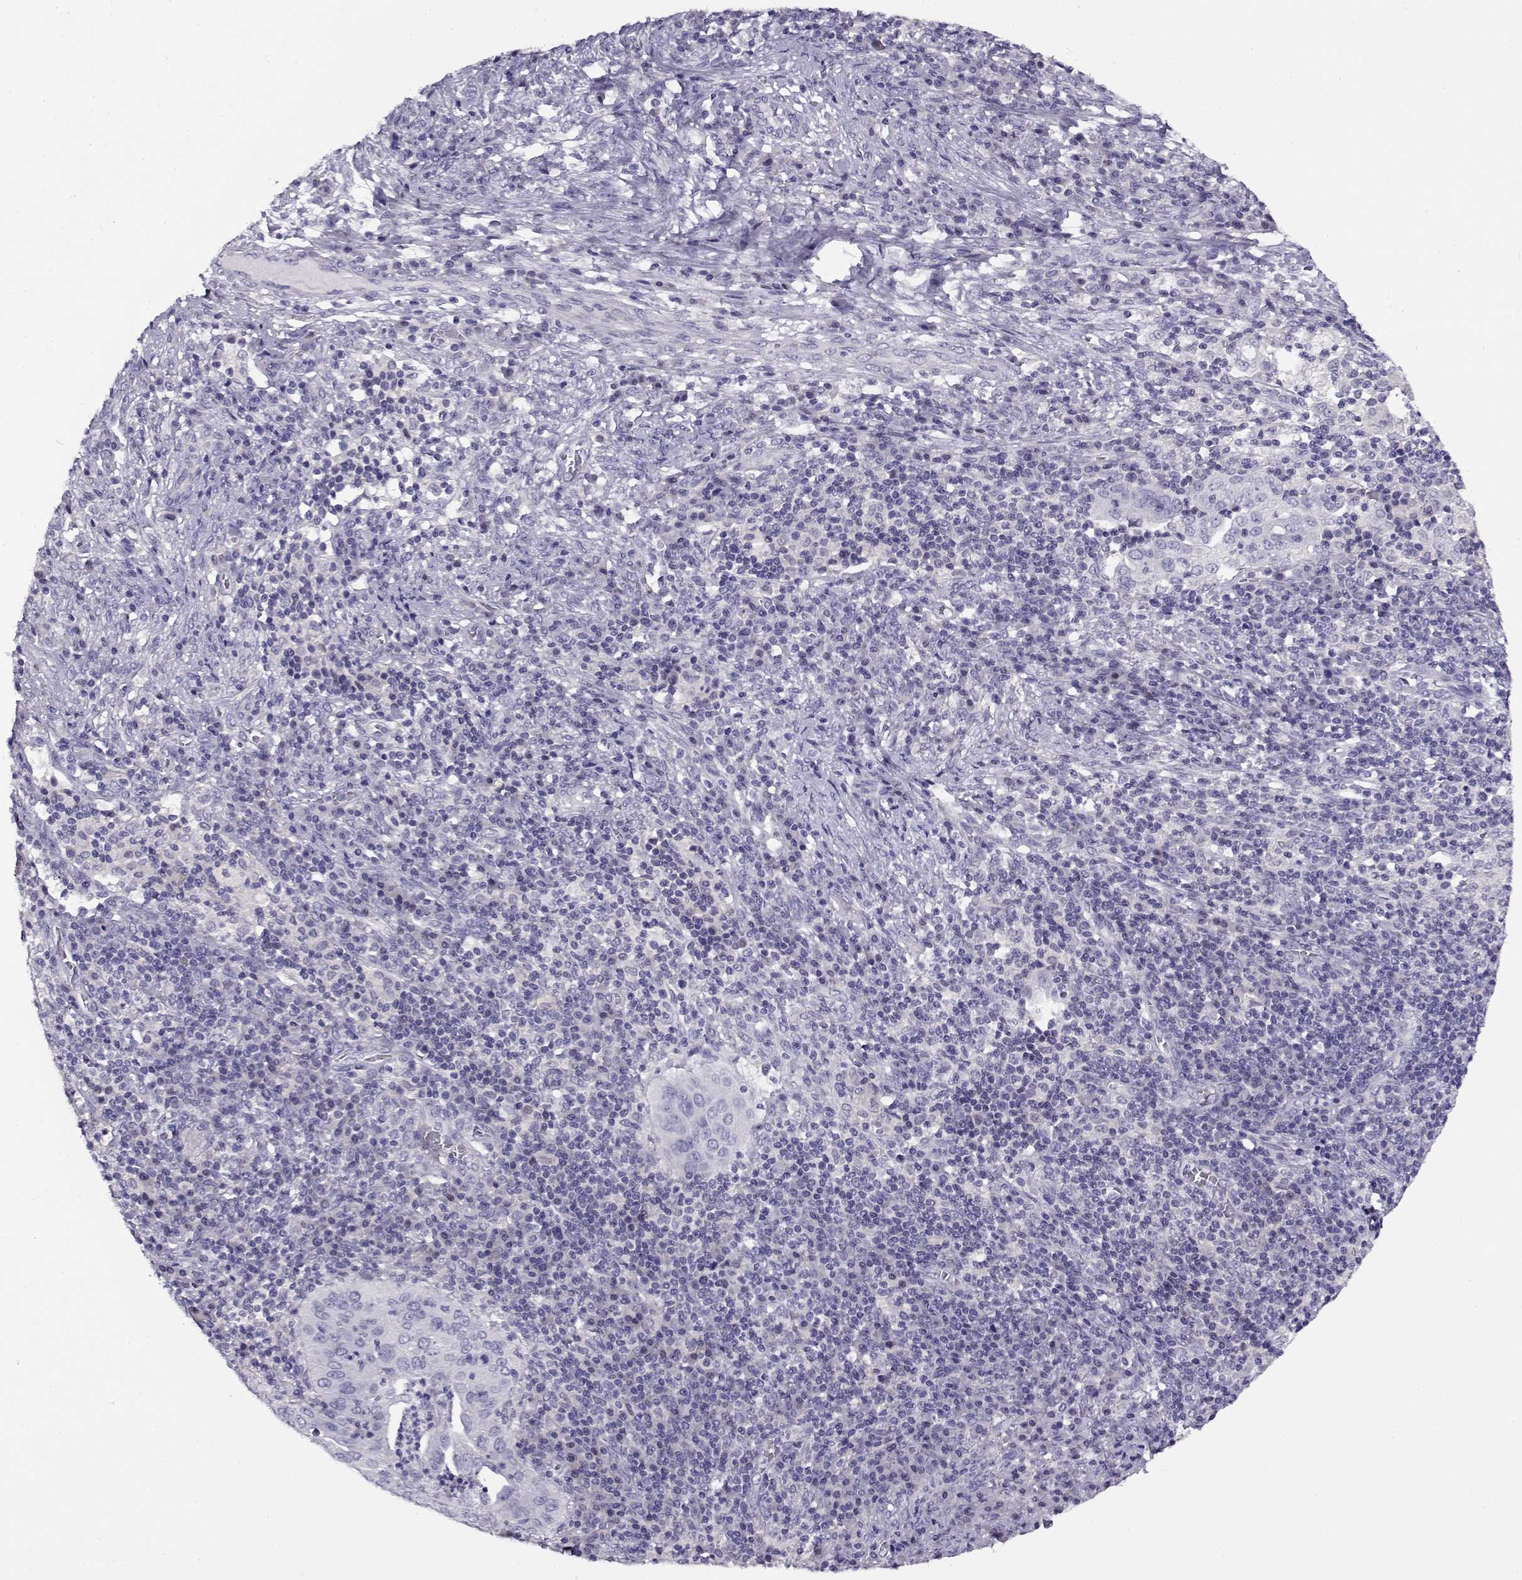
{"staining": {"intensity": "negative", "quantity": "none", "location": "none"}, "tissue": "cervical cancer", "cell_type": "Tumor cells", "image_type": "cancer", "snomed": [{"axis": "morphology", "description": "Squamous cell carcinoma, NOS"}, {"axis": "topography", "description": "Cervix"}], "caption": "High power microscopy image of an immunohistochemistry micrograph of cervical cancer (squamous cell carcinoma), revealing no significant positivity in tumor cells. (DAB immunohistochemistry visualized using brightfield microscopy, high magnification).", "gene": "FEZF1", "patient": {"sex": "female", "age": 39}}